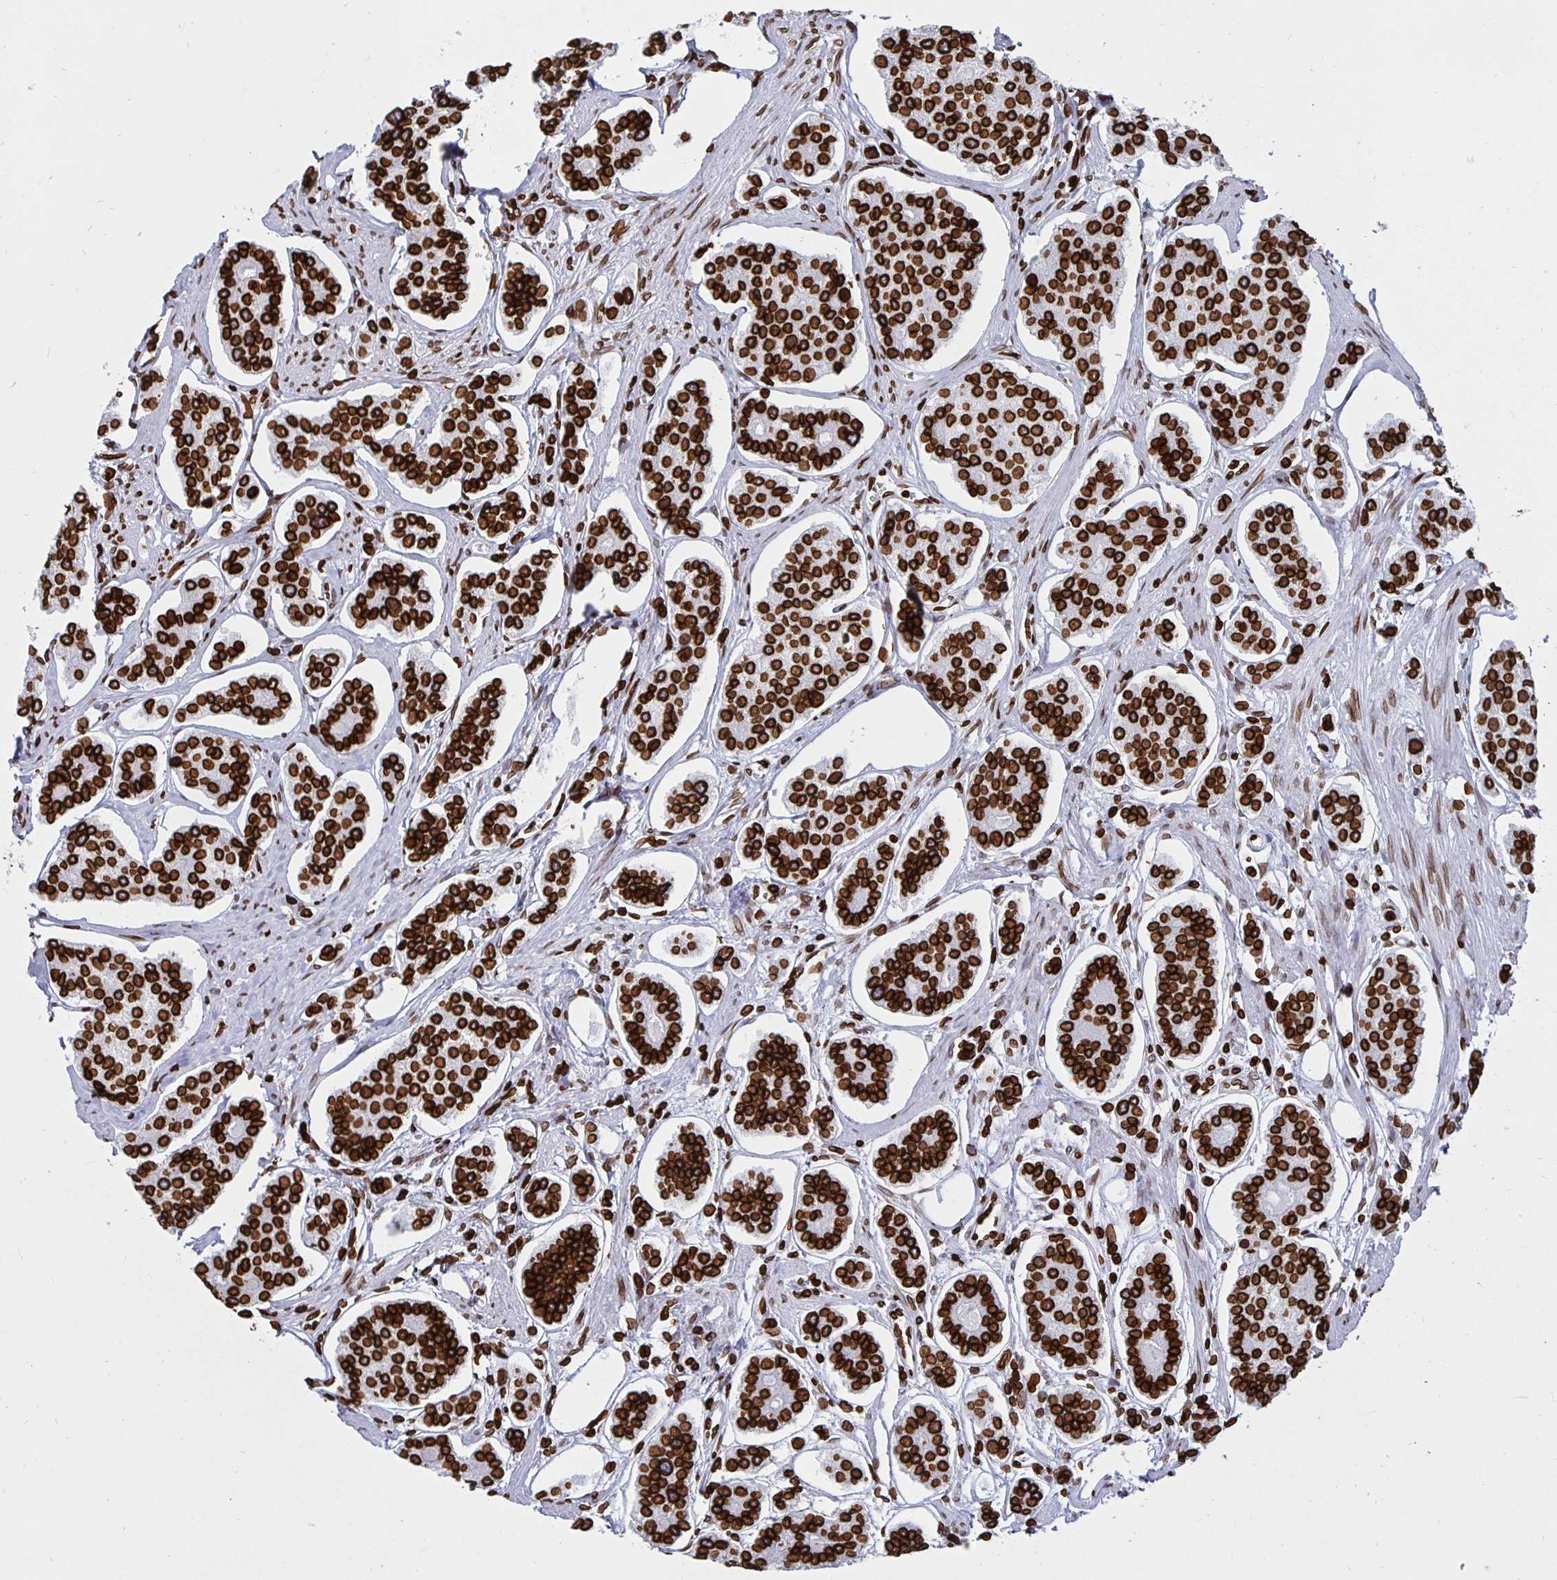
{"staining": {"intensity": "strong", "quantity": ">75%", "location": "cytoplasmic/membranous,nuclear"}, "tissue": "carcinoid", "cell_type": "Tumor cells", "image_type": "cancer", "snomed": [{"axis": "morphology", "description": "Carcinoid, malignant, NOS"}, {"axis": "topography", "description": "Small intestine"}], "caption": "Carcinoid stained for a protein demonstrates strong cytoplasmic/membranous and nuclear positivity in tumor cells.", "gene": "LMNB1", "patient": {"sex": "female", "age": 65}}